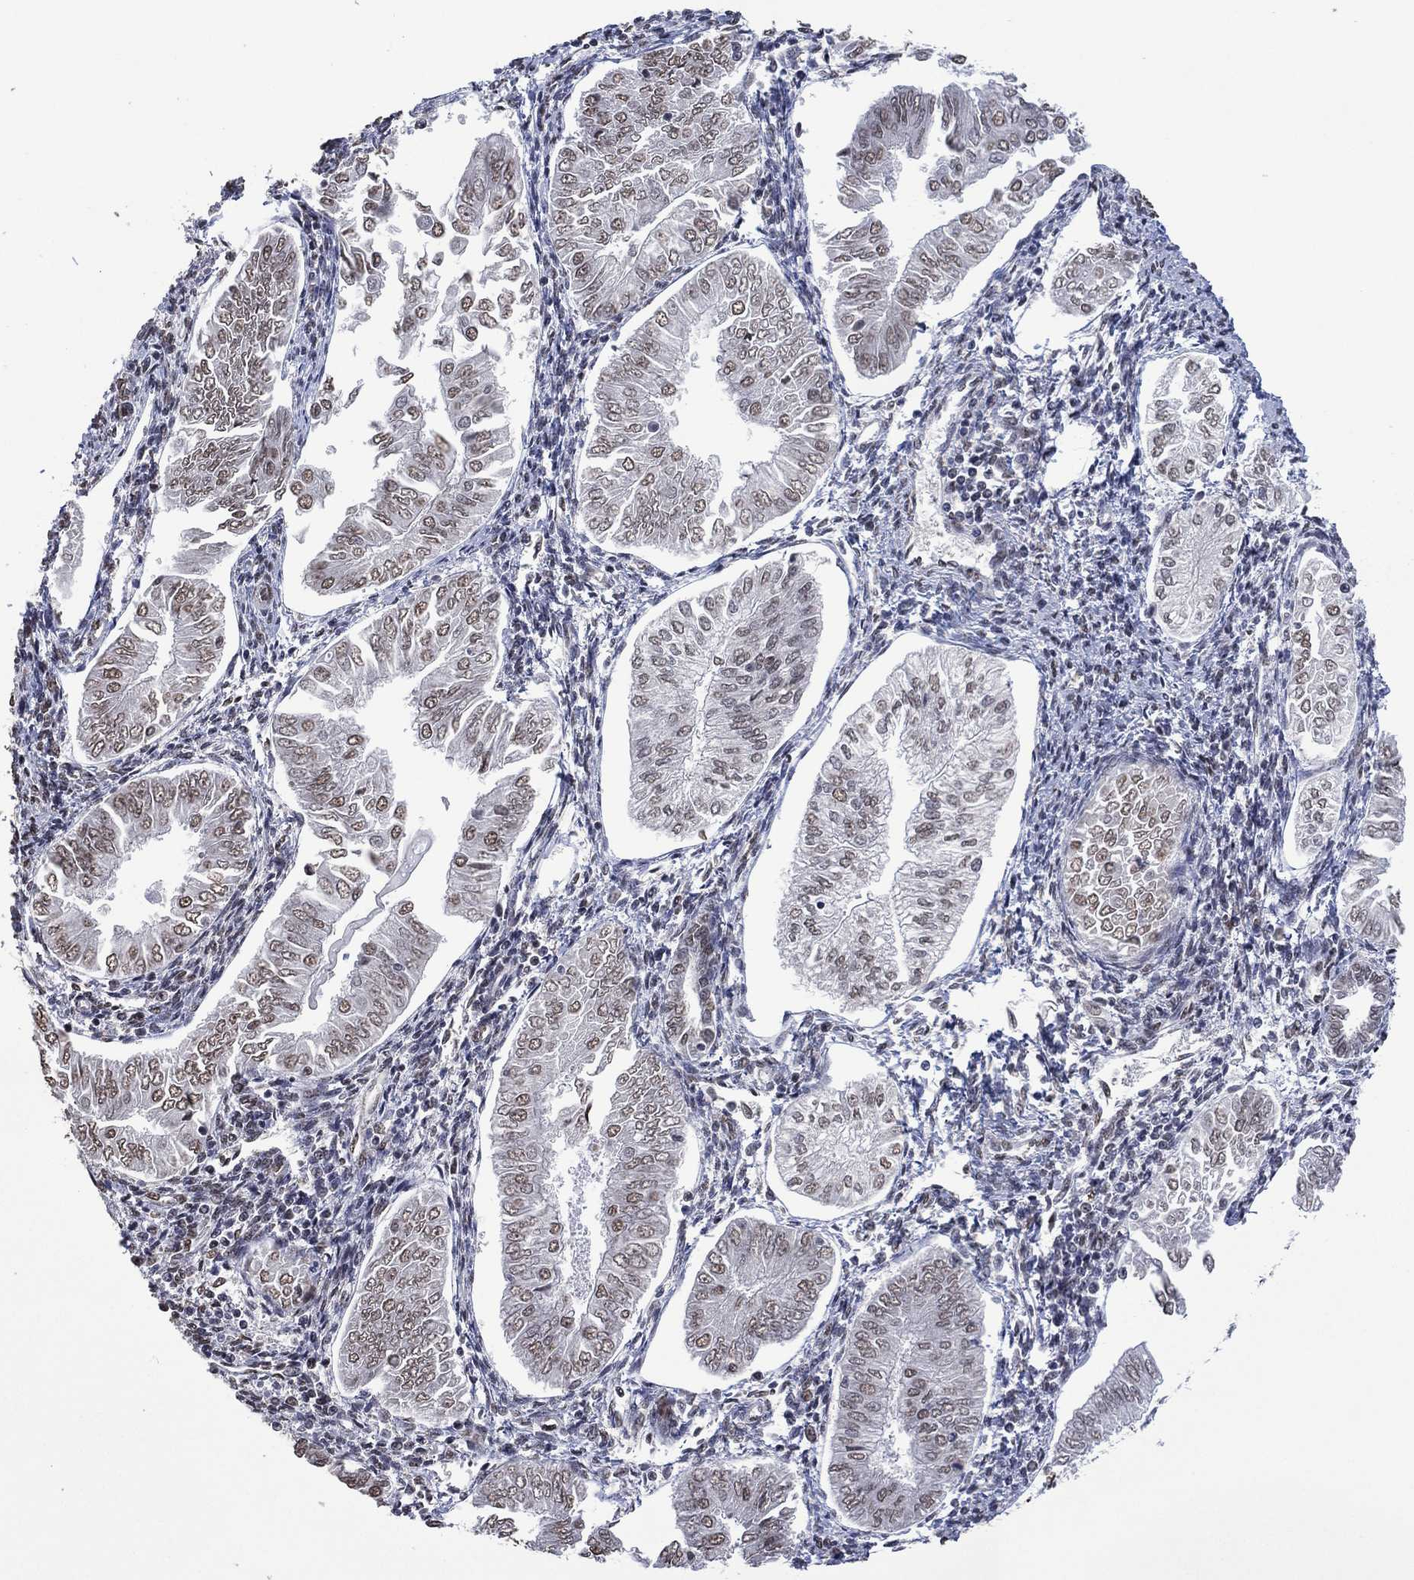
{"staining": {"intensity": "weak", "quantity": "<25%", "location": "nuclear"}, "tissue": "endometrial cancer", "cell_type": "Tumor cells", "image_type": "cancer", "snomed": [{"axis": "morphology", "description": "Adenocarcinoma, NOS"}, {"axis": "topography", "description": "Endometrium"}], "caption": "This histopathology image is of adenocarcinoma (endometrial) stained with immunohistochemistry (IHC) to label a protein in brown with the nuclei are counter-stained blue. There is no positivity in tumor cells. The staining was performed using DAB to visualize the protein expression in brown, while the nuclei were stained in blue with hematoxylin (Magnification: 20x).", "gene": "EHMT1", "patient": {"sex": "female", "age": 53}}